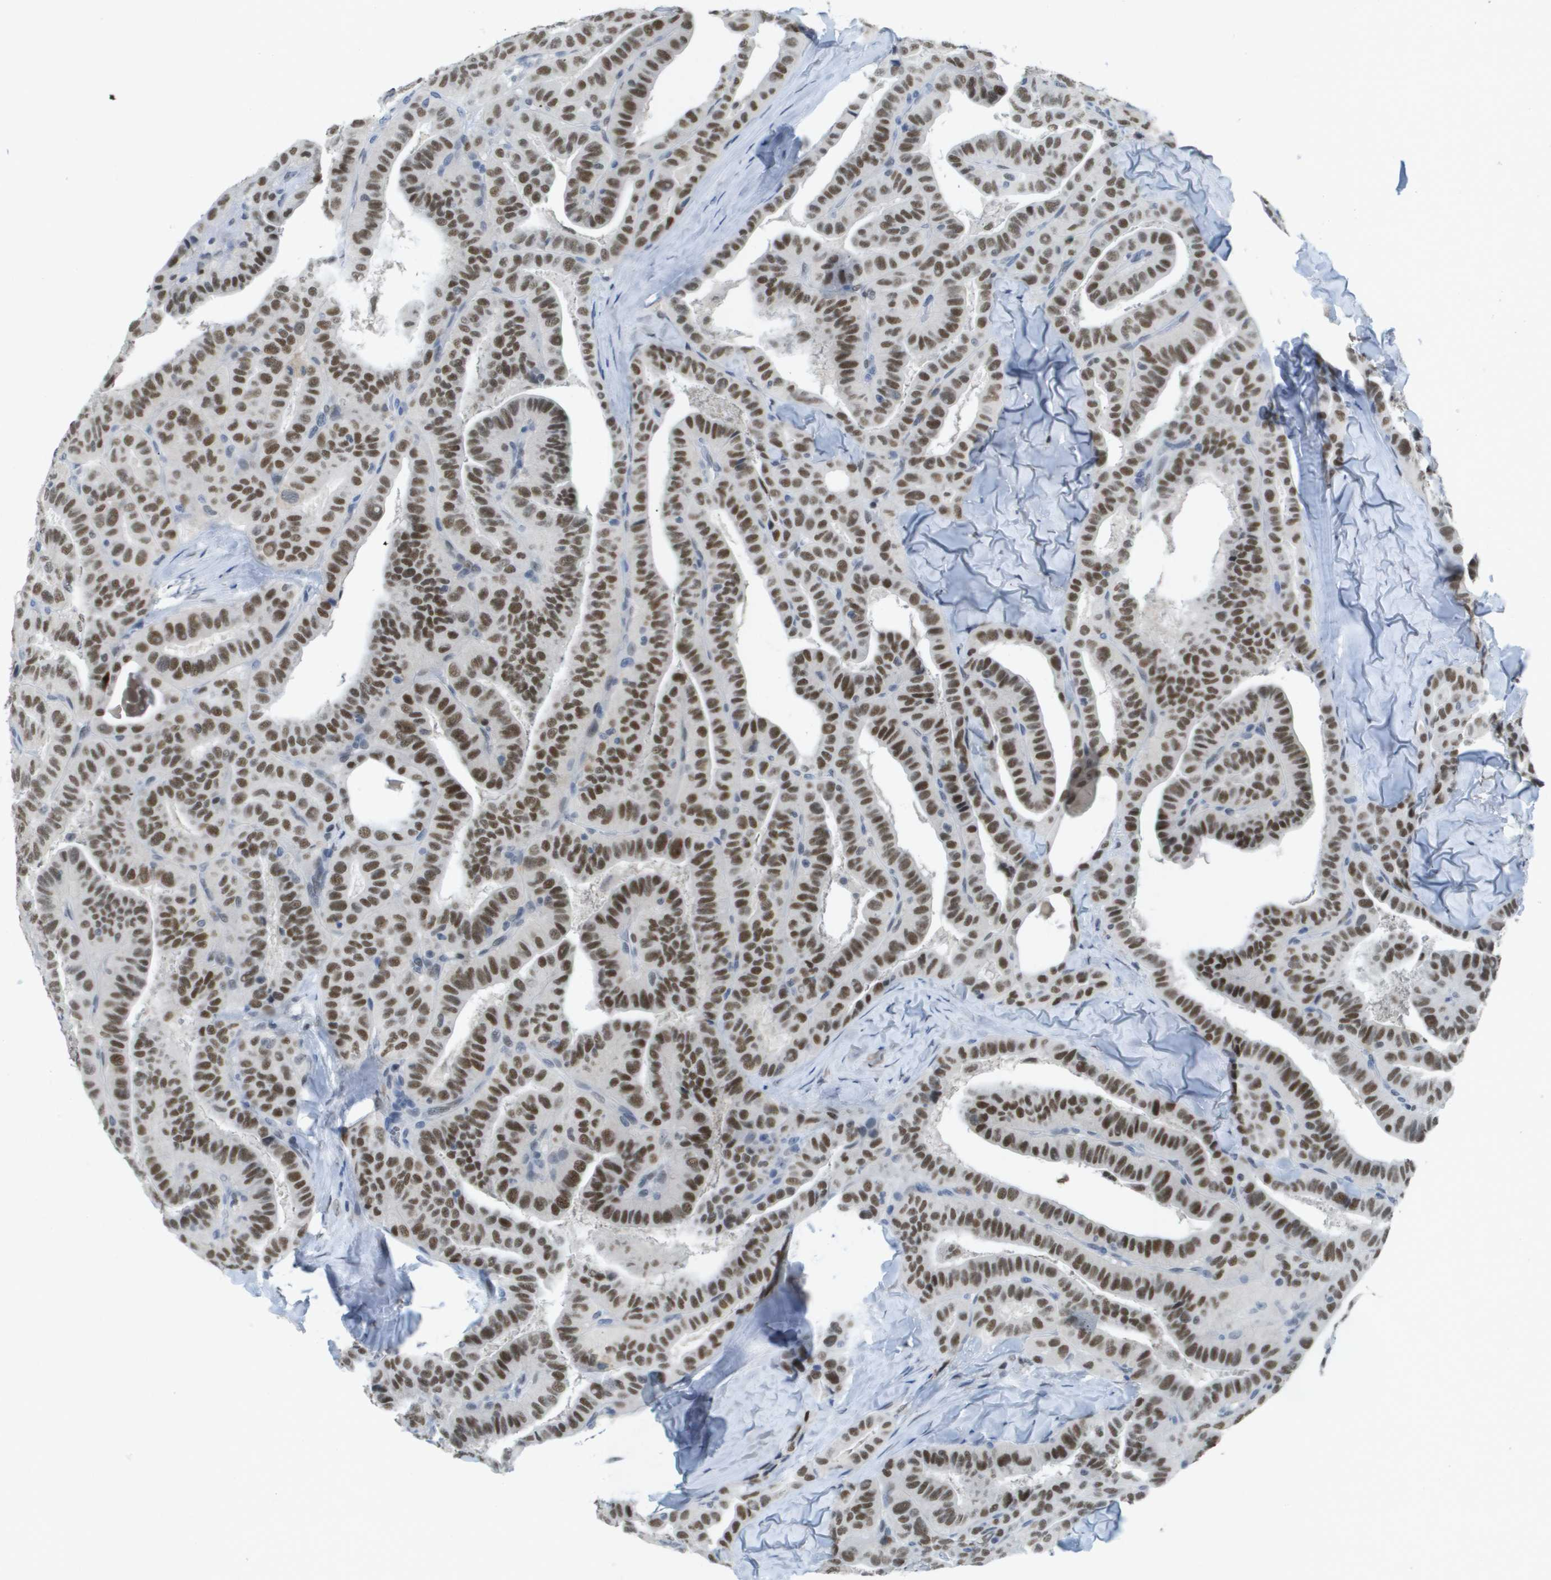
{"staining": {"intensity": "strong", "quantity": ">75%", "location": "nuclear"}, "tissue": "thyroid cancer", "cell_type": "Tumor cells", "image_type": "cancer", "snomed": [{"axis": "morphology", "description": "Papillary adenocarcinoma, NOS"}, {"axis": "topography", "description": "Thyroid gland"}], "caption": "This micrograph reveals thyroid papillary adenocarcinoma stained with IHC to label a protein in brown. The nuclear of tumor cells show strong positivity for the protein. Nuclei are counter-stained blue.", "gene": "TP53RK", "patient": {"sex": "male", "age": 77}}